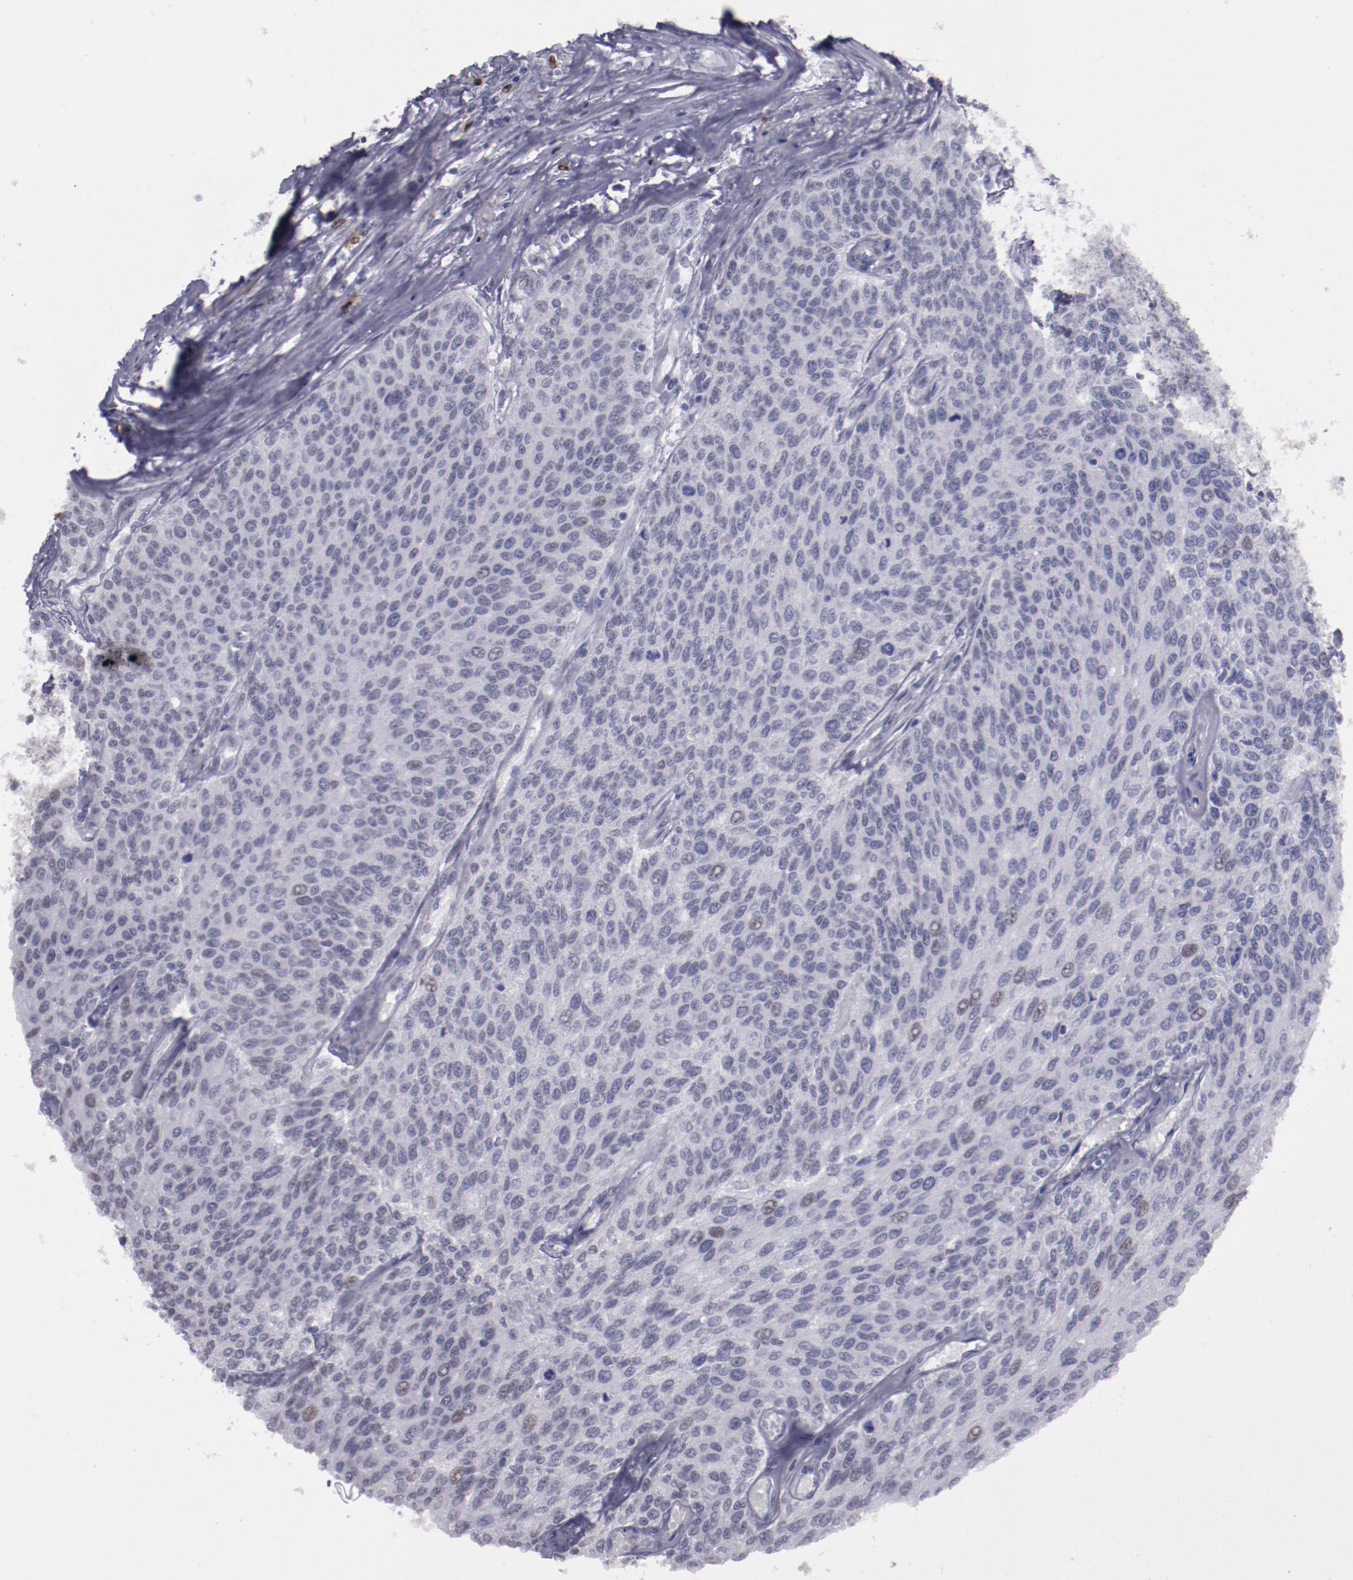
{"staining": {"intensity": "weak", "quantity": "<25%", "location": "nuclear"}, "tissue": "urothelial cancer", "cell_type": "Tumor cells", "image_type": "cancer", "snomed": [{"axis": "morphology", "description": "Urothelial carcinoma, Low grade"}, {"axis": "topography", "description": "Urinary bladder"}], "caption": "This is an immunohistochemistry (IHC) image of urothelial cancer. There is no expression in tumor cells.", "gene": "IRF4", "patient": {"sex": "female", "age": 73}}